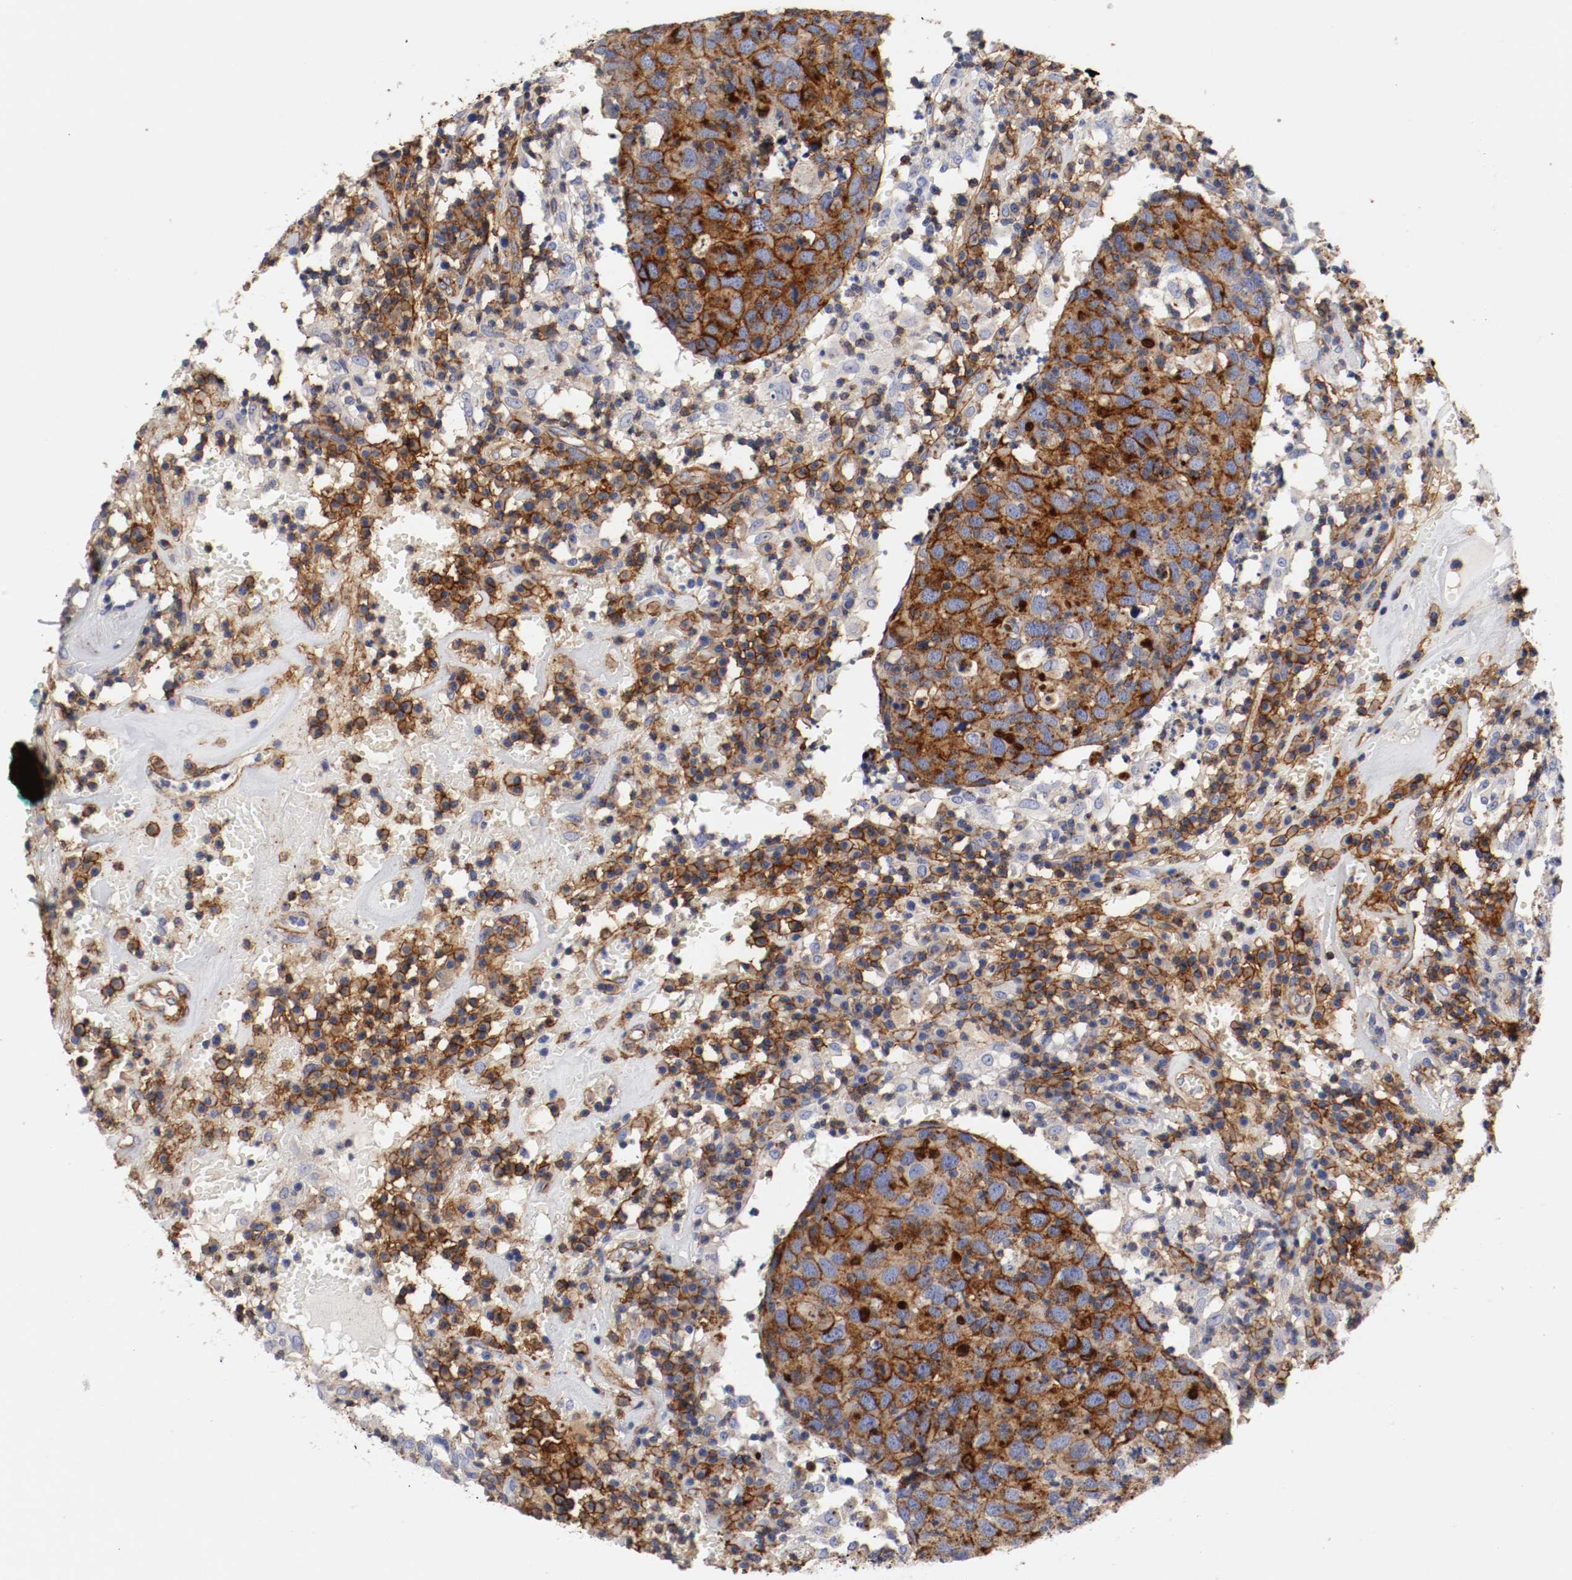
{"staining": {"intensity": "moderate", "quantity": ">75%", "location": "cytoplasmic/membranous"}, "tissue": "head and neck cancer", "cell_type": "Tumor cells", "image_type": "cancer", "snomed": [{"axis": "morphology", "description": "Adenocarcinoma, NOS"}, {"axis": "topography", "description": "Salivary gland"}, {"axis": "topography", "description": "Head-Neck"}], "caption": "High-magnification brightfield microscopy of head and neck adenocarcinoma stained with DAB (brown) and counterstained with hematoxylin (blue). tumor cells exhibit moderate cytoplasmic/membranous expression is present in approximately>75% of cells.", "gene": "IFITM1", "patient": {"sex": "female", "age": 65}}